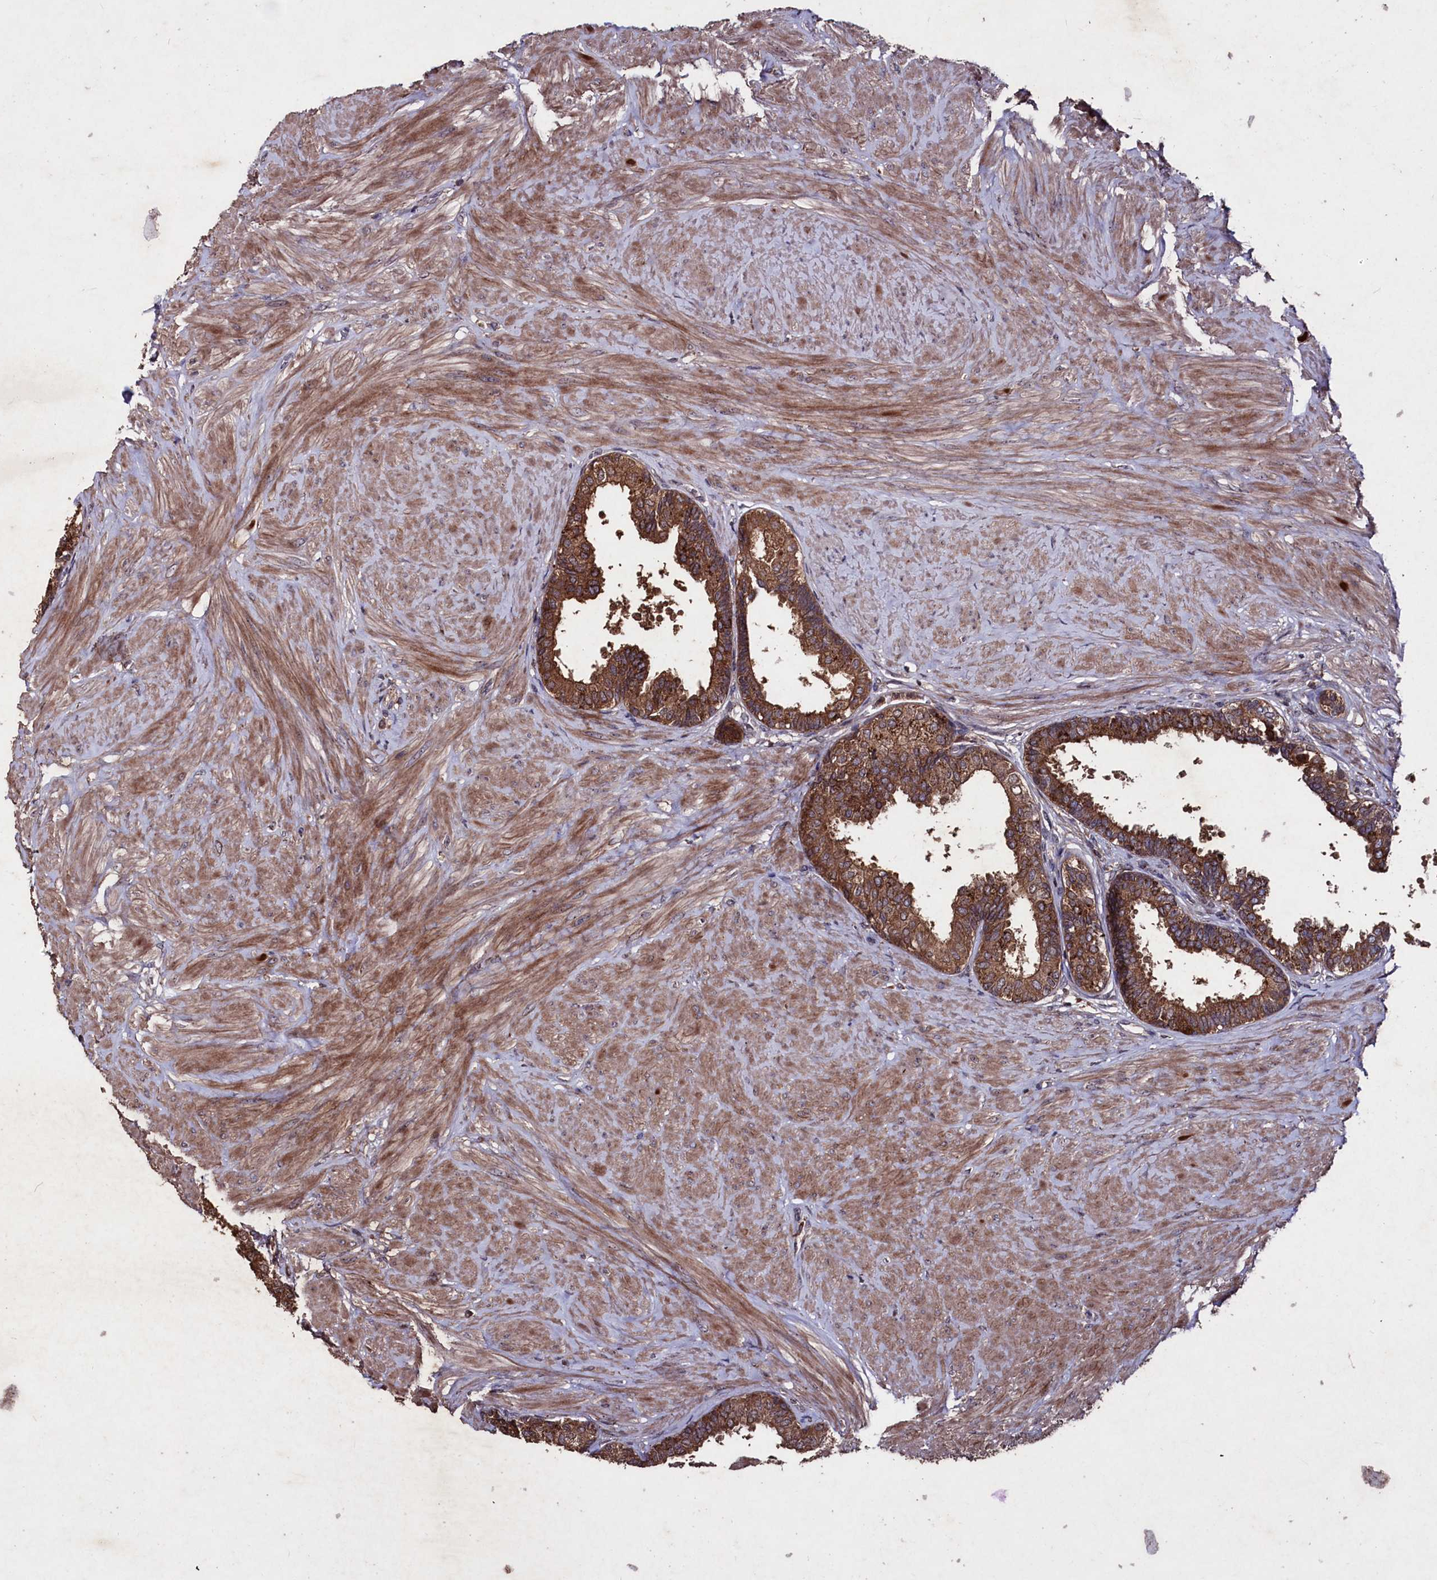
{"staining": {"intensity": "strong", "quantity": ">75%", "location": "cytoplasmic/membranous"}, "tissue": "prostate", "cell_type": "Glandular cells", "image_type": "normal", "snomed": [{"axis": "morphology", "description": "Normal tissue, NOS"}, {"axis": "topography", "description": "Prostate"}], "caption": "Protein staining displays strong cytoplasmic/membranous positivity in approximately >75% of glandular cells in unremarkable prostate. (DAB (3,3'-diaminobenzidine) = brown stain, brightfield microscopy at high magnification).", "gene": "MYO1H", "patient": {"sex": "male", "age": 48}}